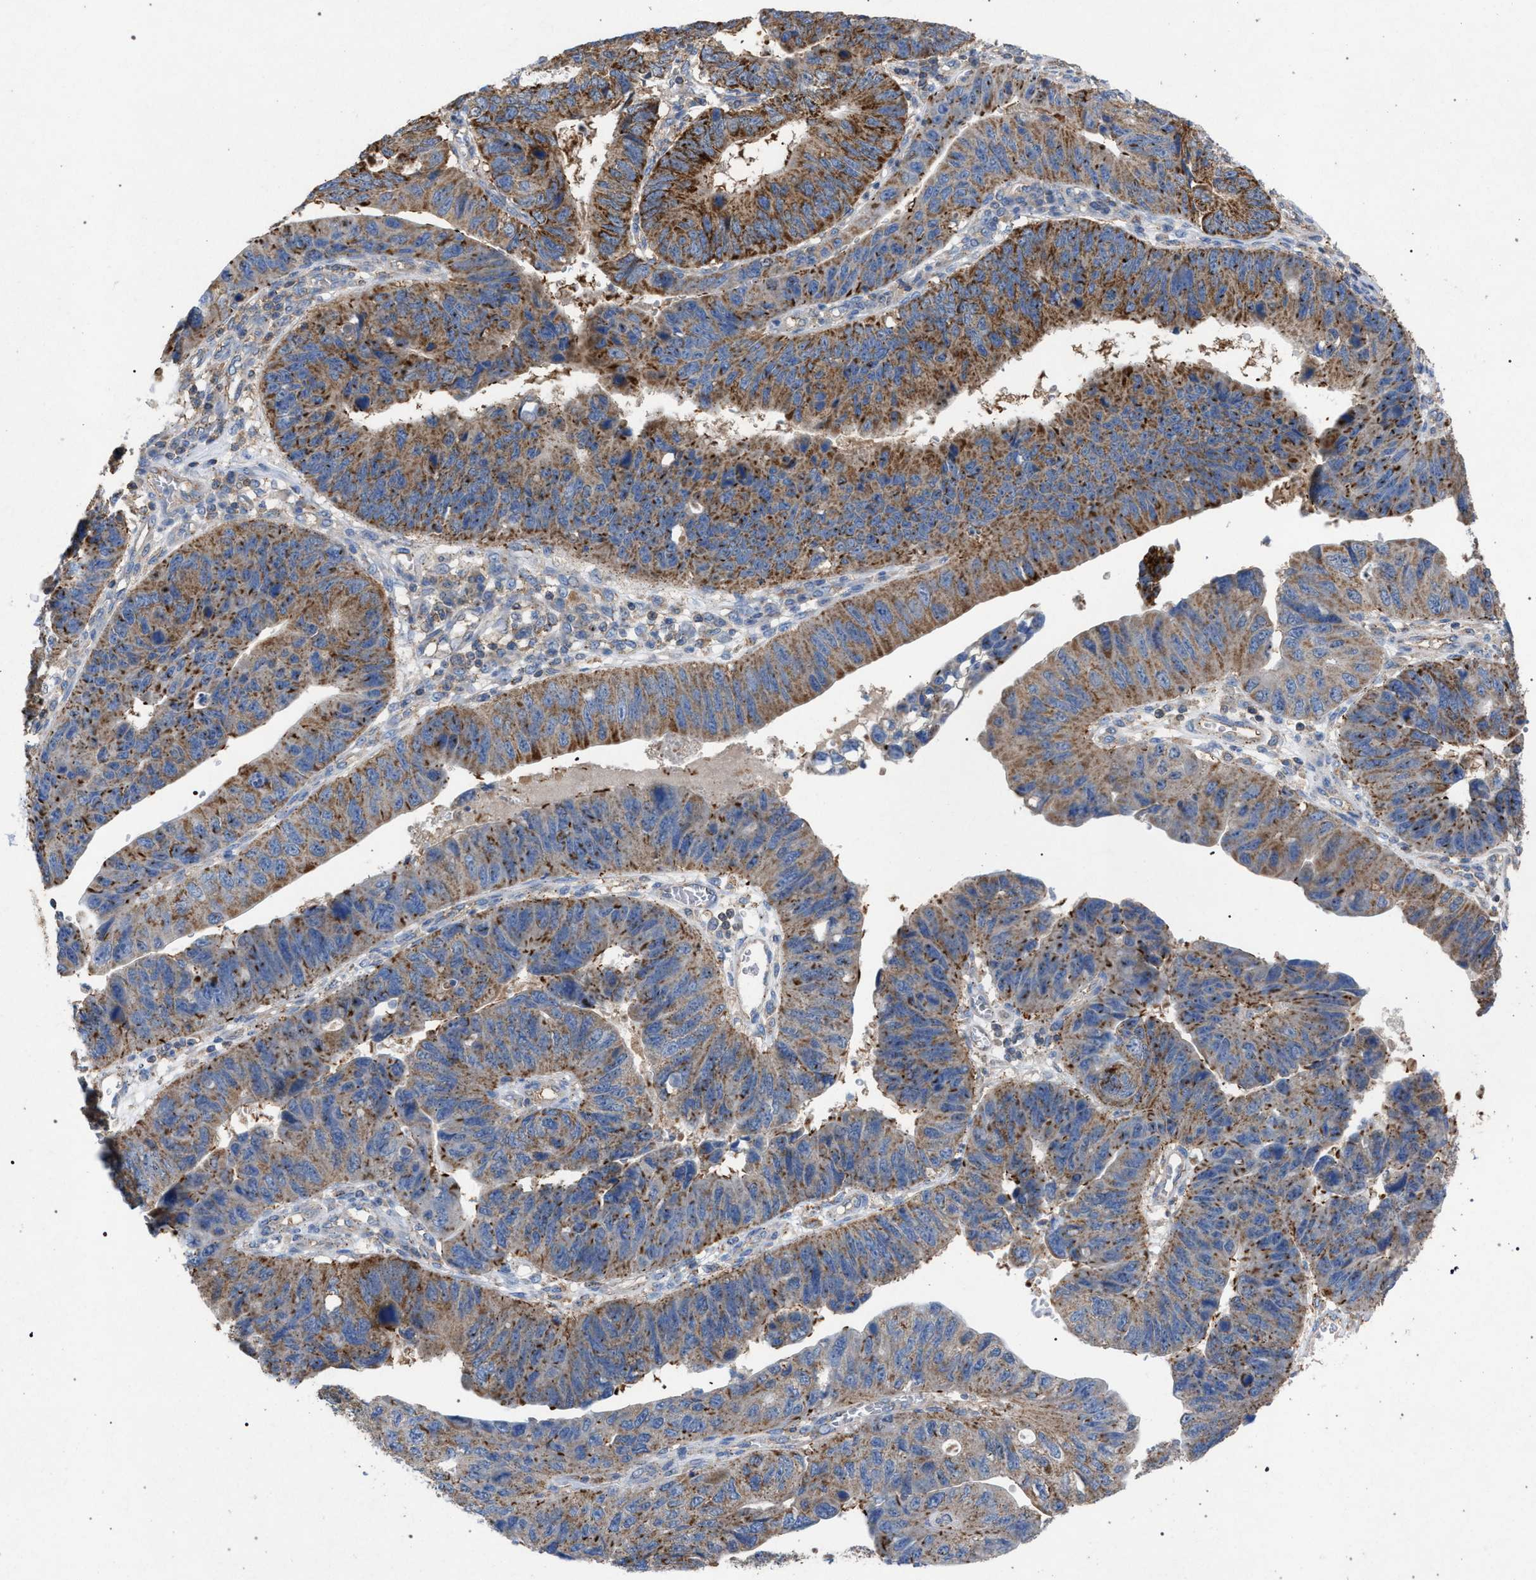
{"staining": {"intensity": "moderate", "quantity": ">75%", "location": "cytoplasmic/membranous"}, "tissue": "stomach cancer", "cell_type": "Tumor cells", "image_type": "cancer", "snomed": [{"axis": "morphology", "description": "Adenocarcinoma, NOS"}, {"axis": "topography", "description": "Stomach"}], "caption": "About >75% of tumor cells in human stomach cancer (adenocarcinoma) display moderate cytoplasmic/membranous protein positivity as visualized by brown immunohistochemical staining.", "gene": "VPS13A", "patient": {"sex": "male", "age": 59}}